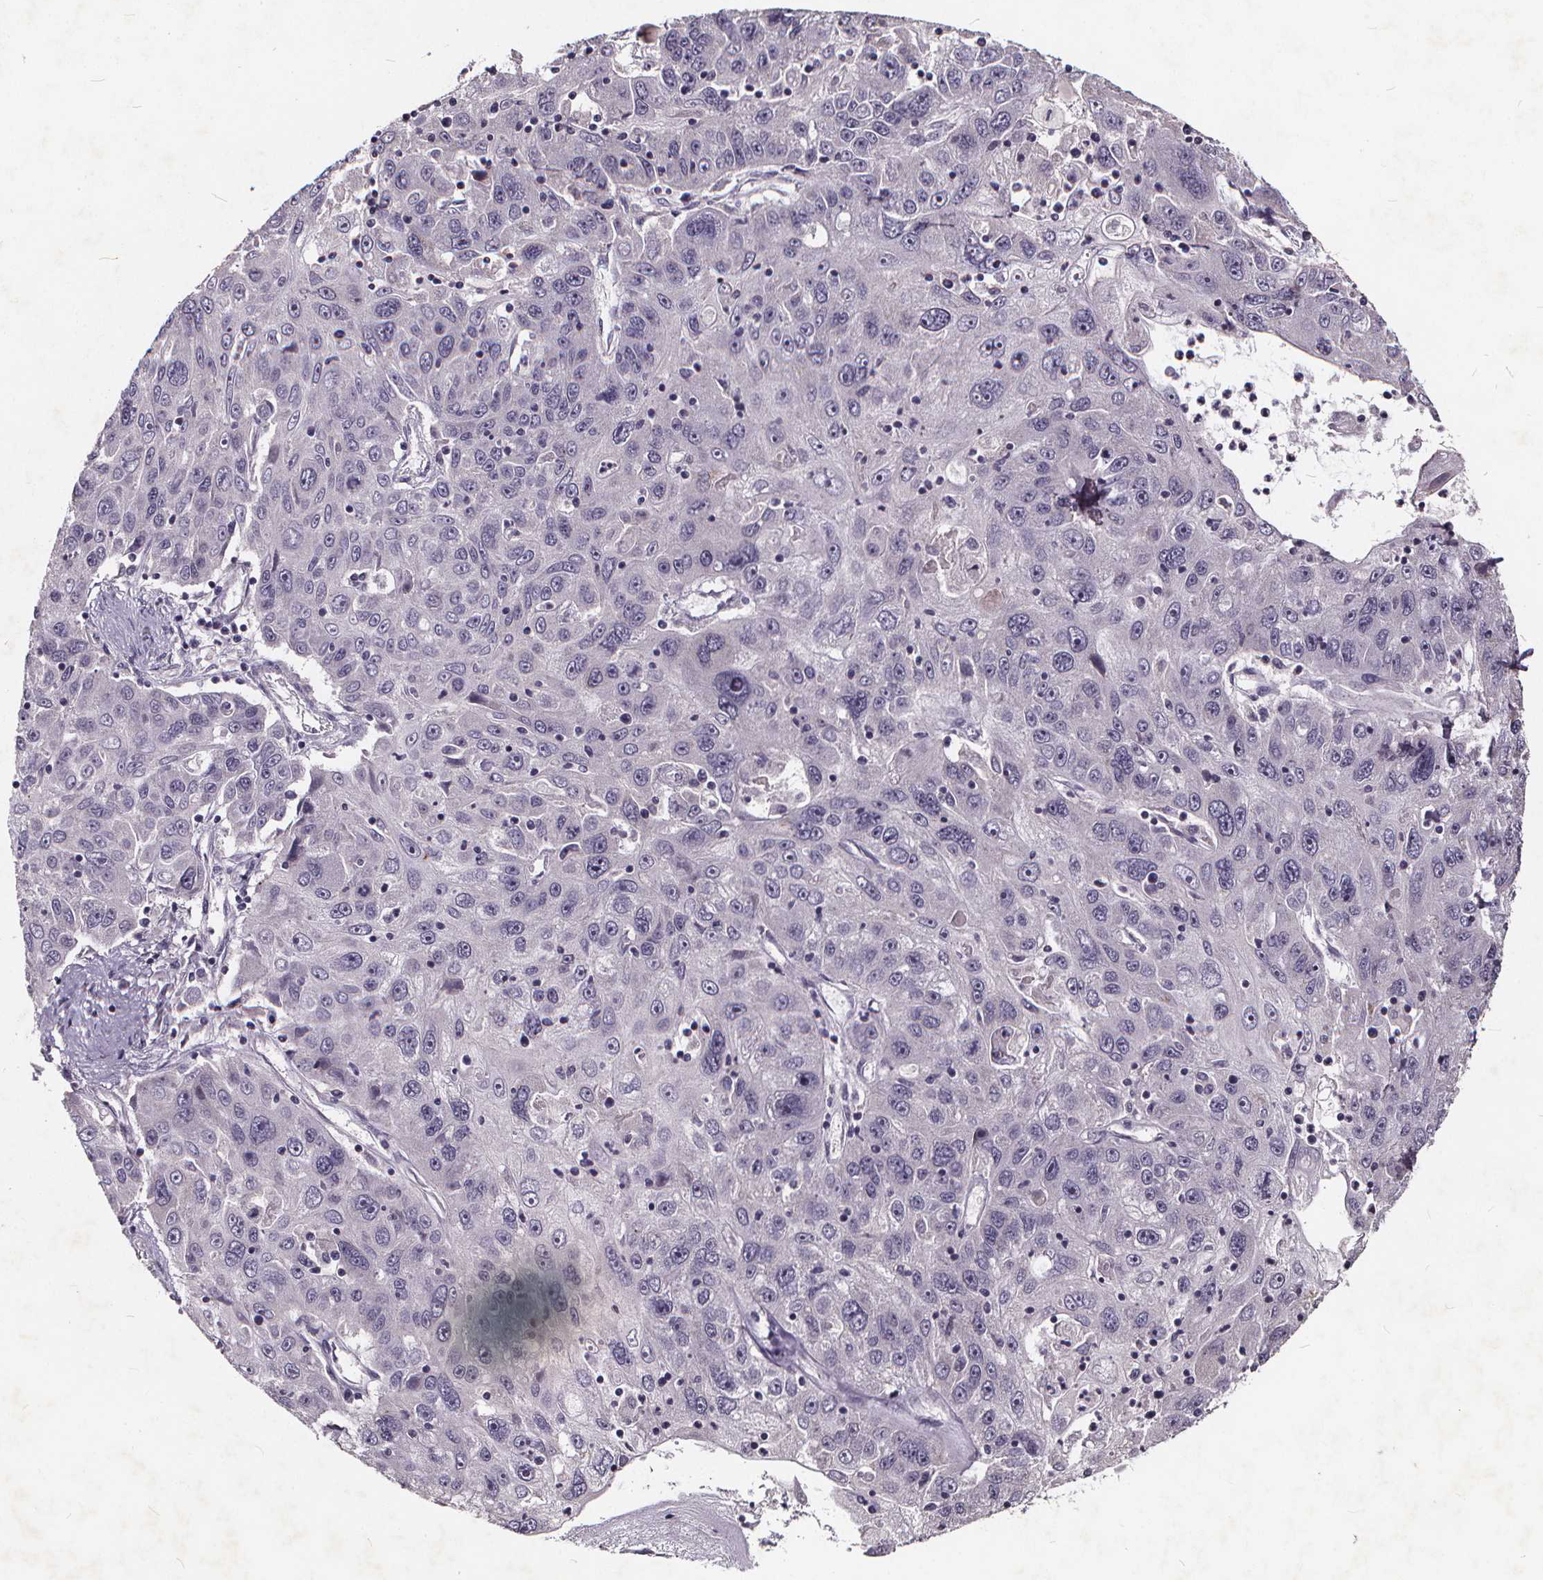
{"staining": {"intensity": "negative", "quantity": "none", "location": "none"}, "tissue": "stomach cancer", "cell_type": "Tumor cells", "image_type": "cancer", "snomed": [{"axis": "morphology", "description": "Adenocarcinoma, NOS"}, {"axis": "topography", "description": "Stomach"}], "caption": "Tumor cells show no significant protein positivity in adenocarcinoma (stomach).", "gene": "TSPAN14", "patient": {"sex": "male", "age": 56}}